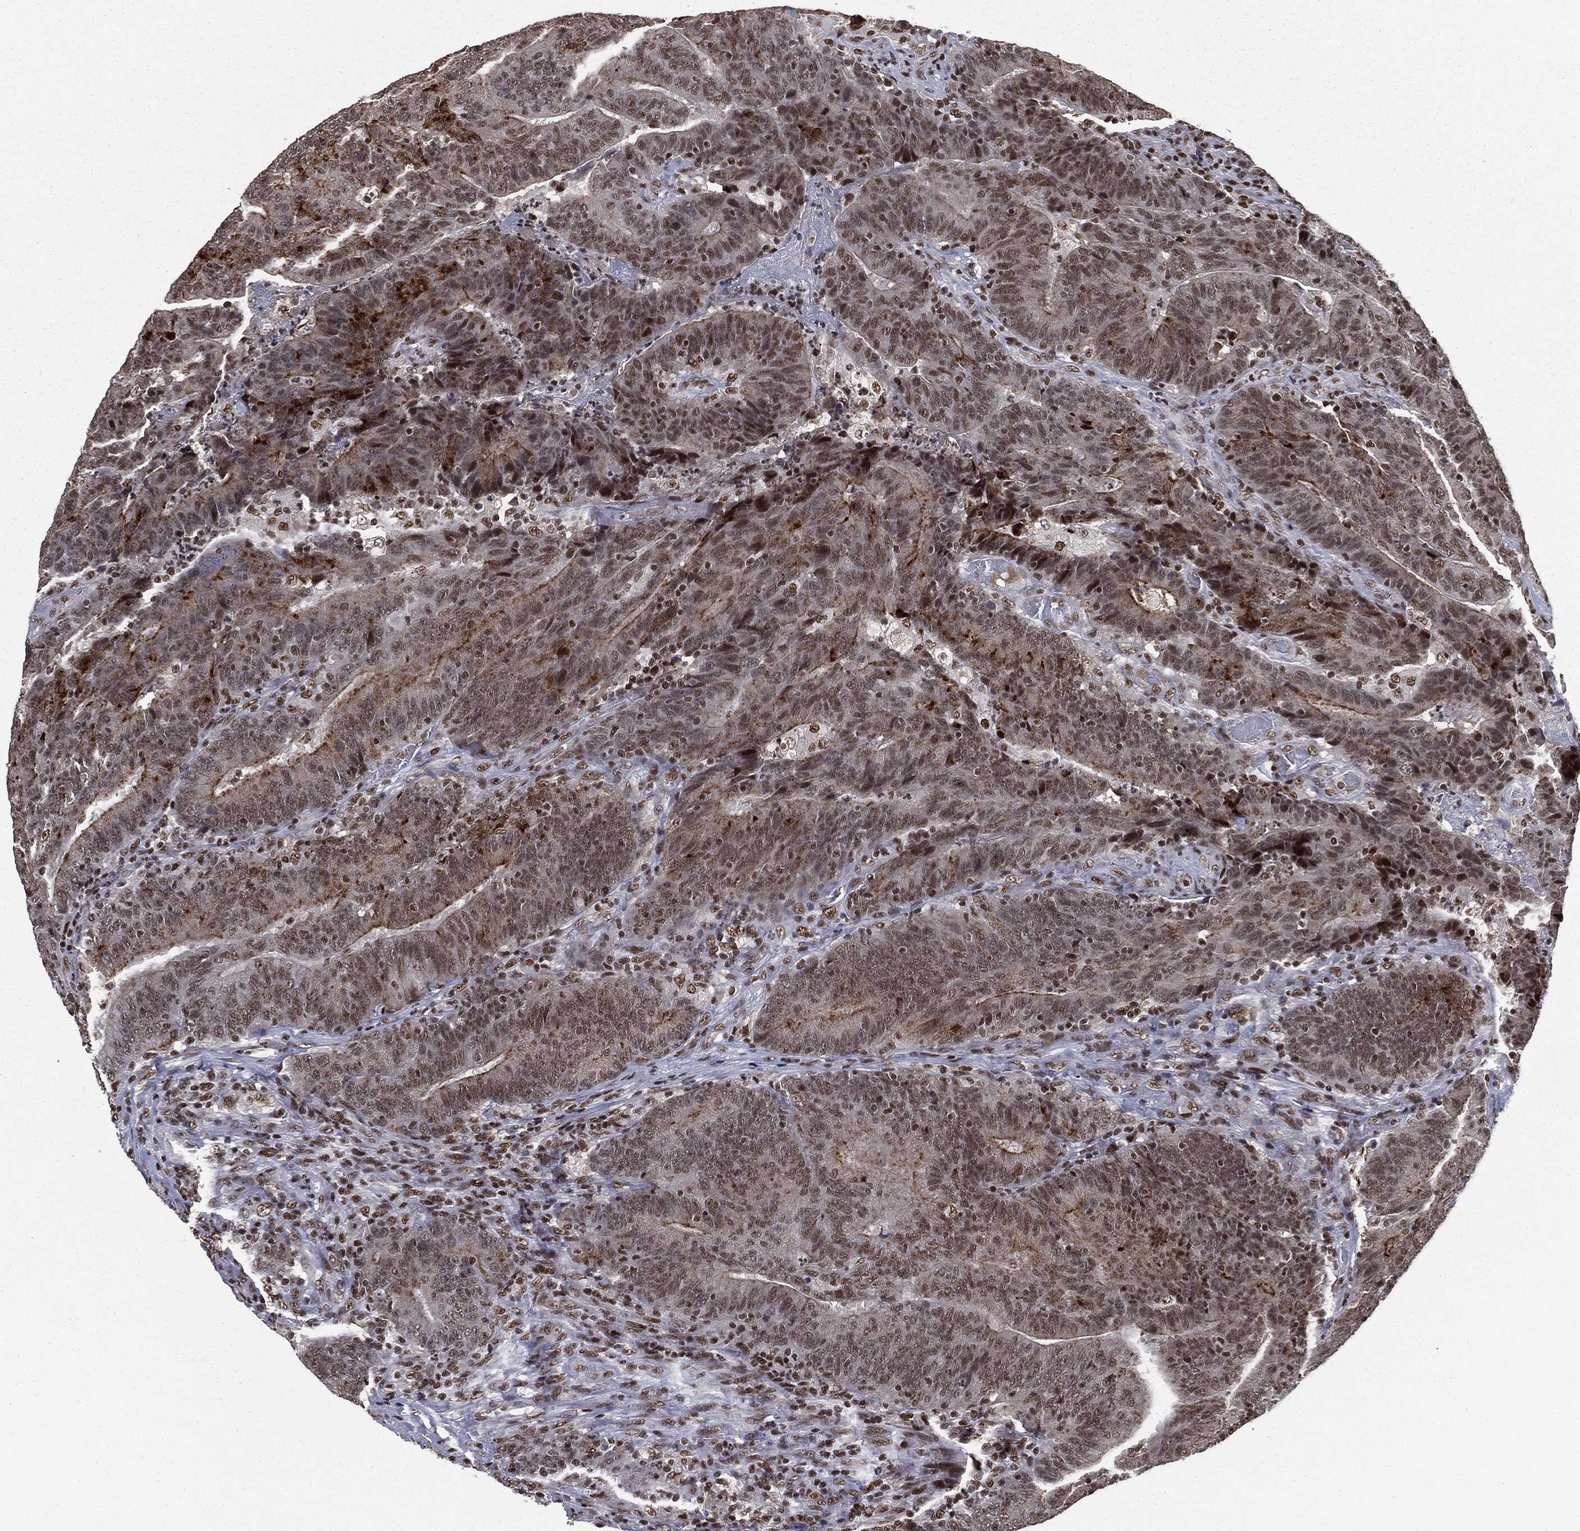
{"staining": {"intensity": "moderate", "quantity": "<25%", "location": "cytoplasmic/membranous,nuclear"}, "tissue": "colorectal cancer", "cell_type": "Tumor cells", "image_type": "cancer", "snomed": [{"axis": "morphology", "description": "Adenocarcinoma, NOS"}, {"axis": "topography", "description": "Colon"}], "caption": "Brown immunohistochemical staining in adenocarcinoma (colorectal) exhibits moderate cytoplasmic/membranous and nuclear staining in about <25% of tumor cells.", "gene": "DPH2", "patient": {"sex": "female", "age": 75}}